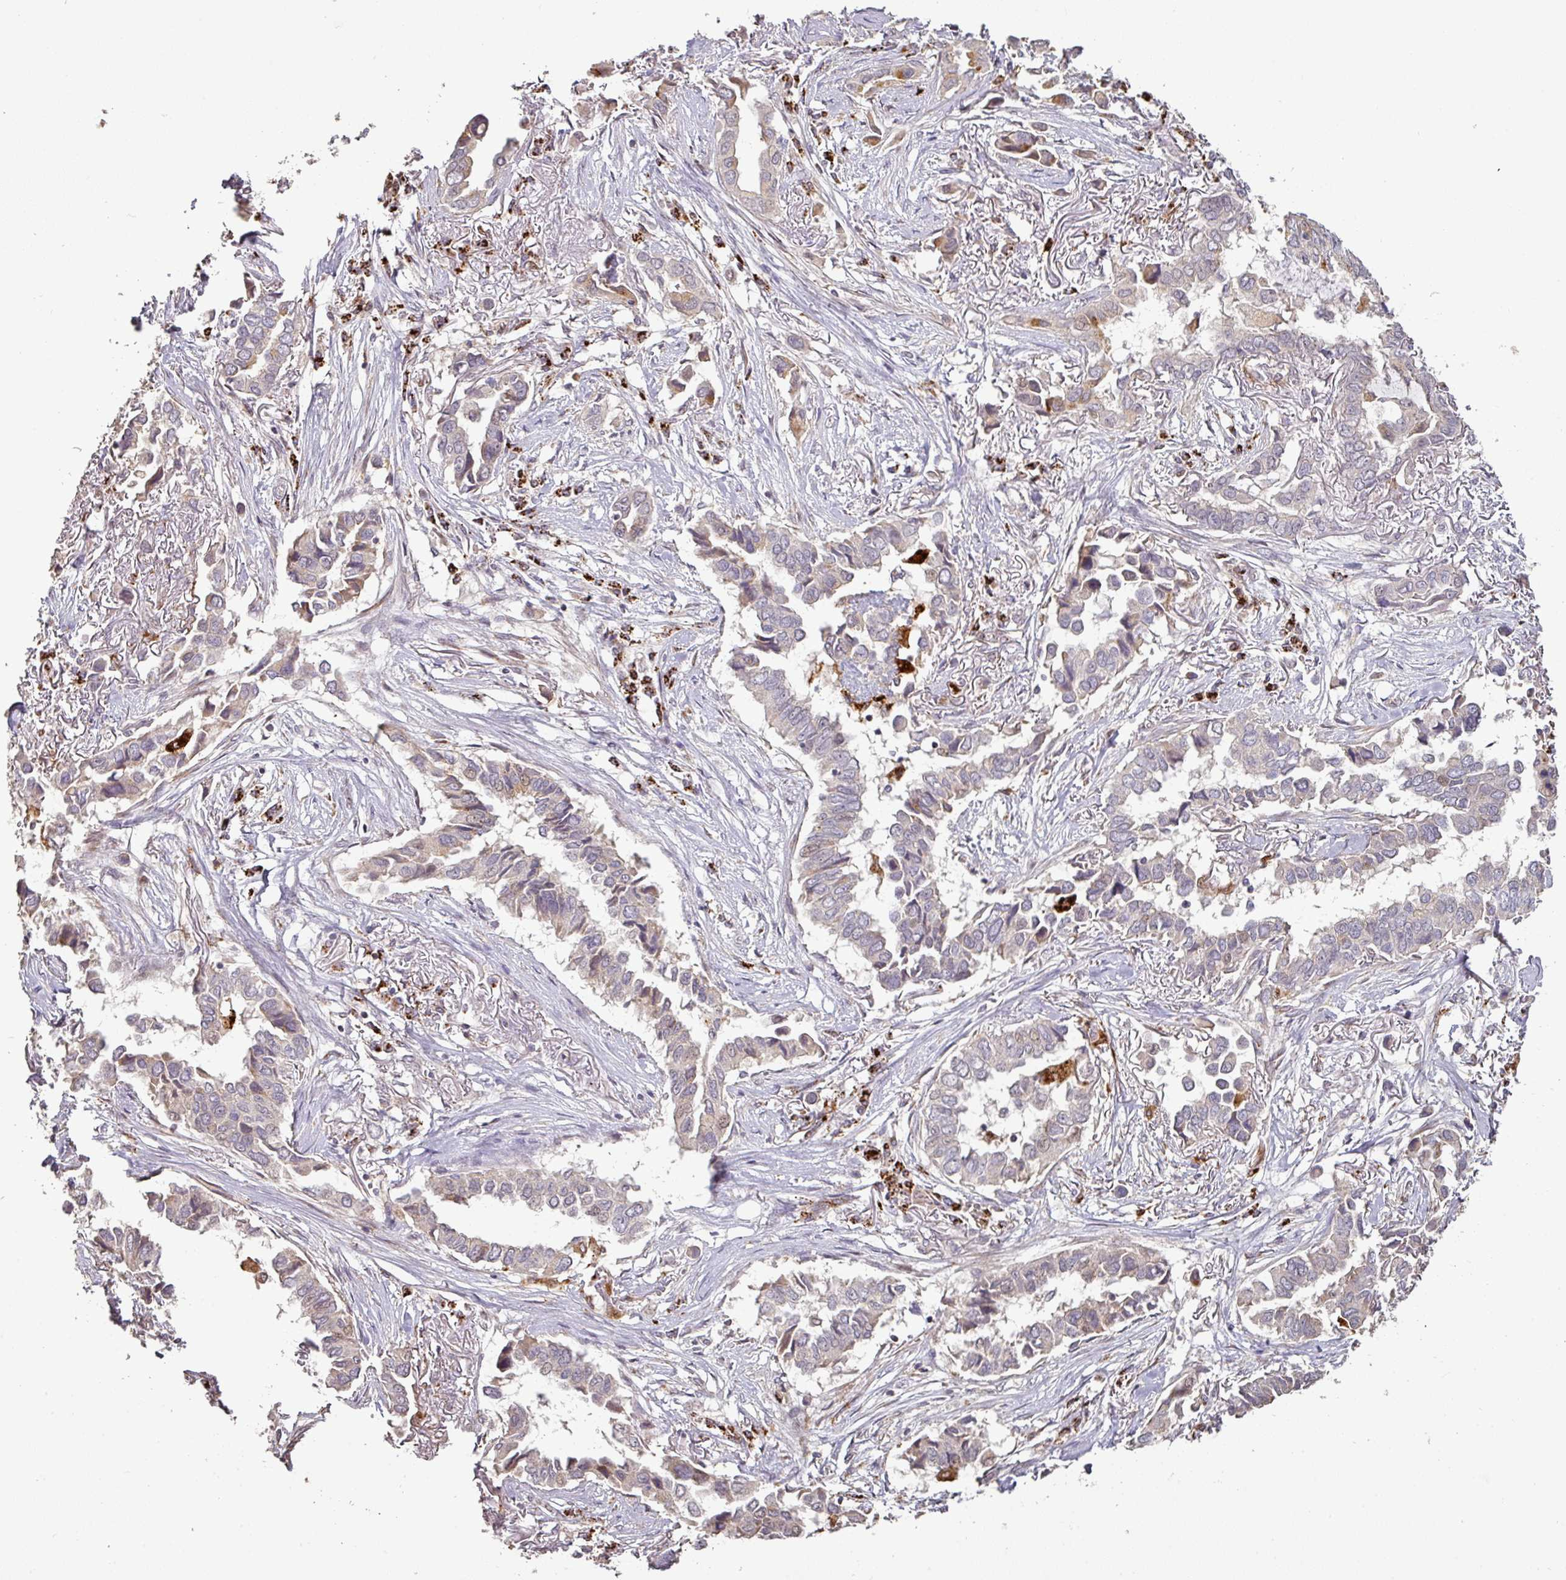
{"staining": {"intensity": "moderate", "quantity": "<25%", "location": "cytoplasmic/membranous"}, "tissue": "lung cancer", "cell_type": "Tumor cells", "image_type": "cancer", "snomed": [{"axis": "morphology", "description": "Adenocarcinoma, NOS"}, {"axis": "topography", "description": "Lung"}], "caption": "This histopathology image shows IHC staining of lung adenocarcinoma, with low moderate cytoplasmic/membranous expression in approximately <25% of tumor cells.", "gene": "CXCR5", "patient": {"sex": "female", "age": 76}}